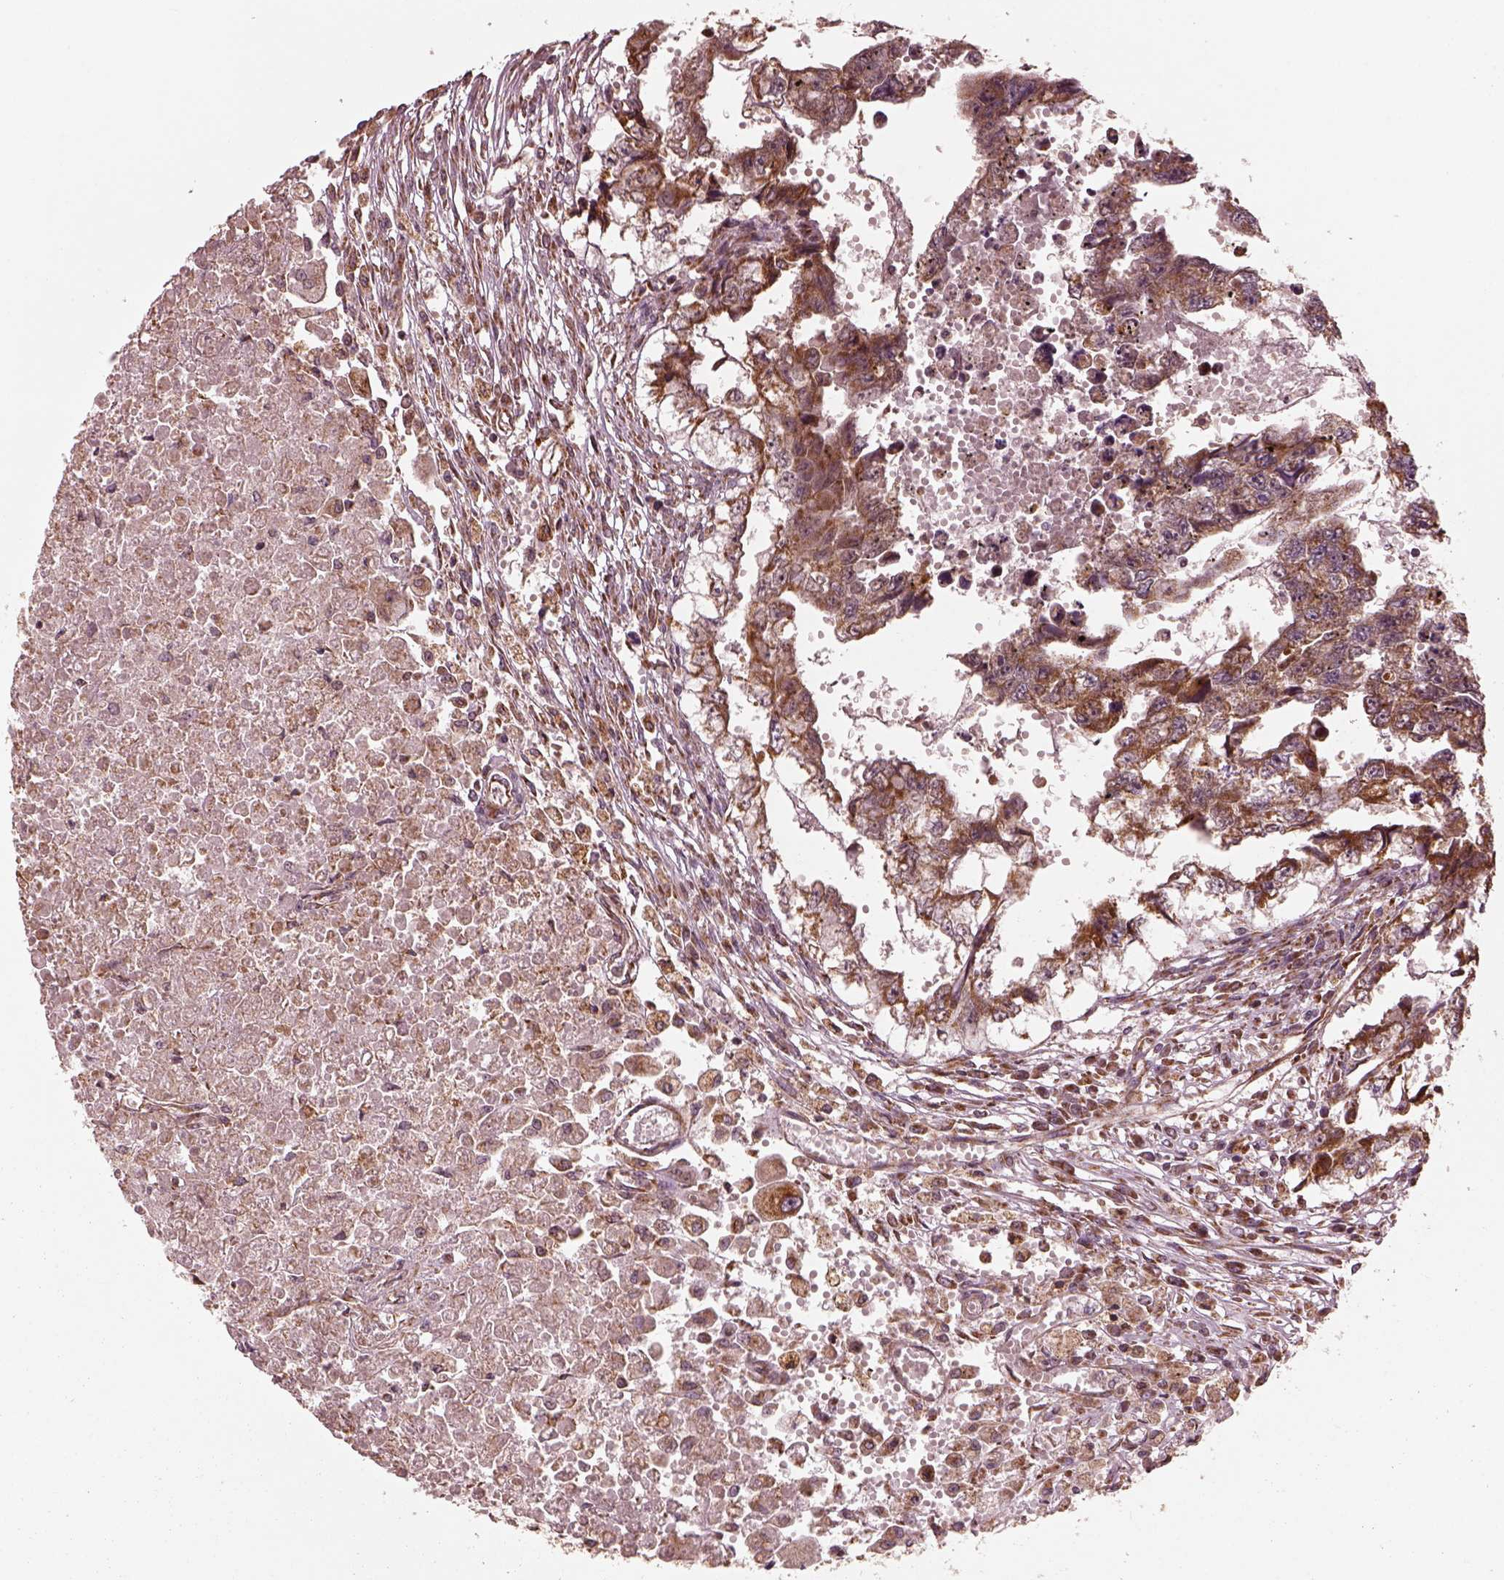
{"staining": {"intensity": "strong", "quantity": "25%-75%", "location": "cytoplasmic/membranous"}, "tissue": "testis cancer", "cell_type": "Tumor cells", "image_type": "cancer", "snomed": [{"axis": "morphology", "description": "Carcinoma, Embryonal, NOS"}, {"axis": "morphology", "description": "Teratoma, malignant, NOS"}, {"axis": "topography", "description": "Testis"}], "caption": "Tumor cells display strong cytoplasmic/membranous staining in about 25%-75% of cells in testis cancer.", "gene": "NDUFB10", "patient": {"sex": "male", "age": 44}}